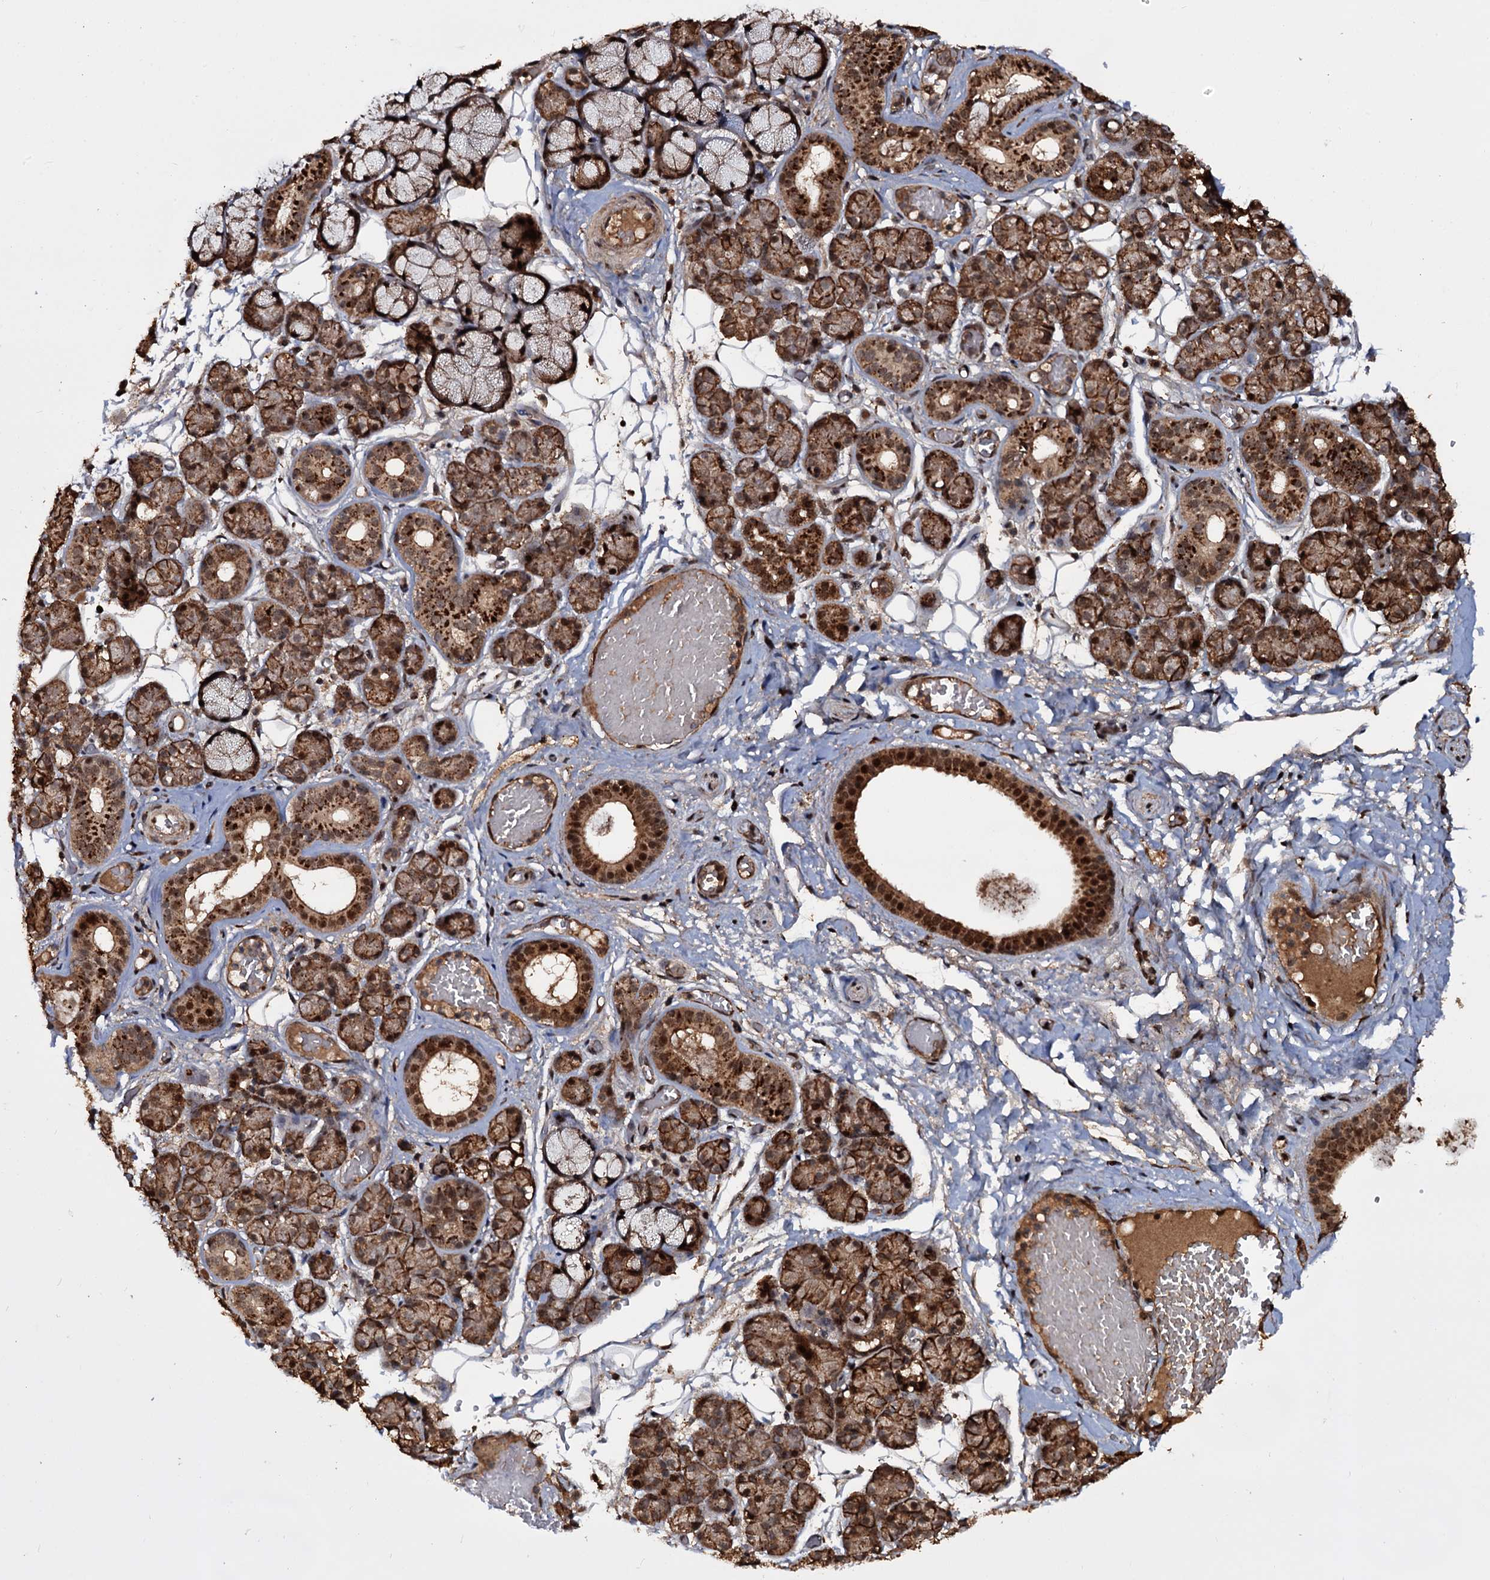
{"staining": {"intensity": "strong", "quantity": ">75%", "location": "cytoplasmic/membranous,nuclear"}, "tissue": "salivary gland", "cell_type": "Glandular cells", "image_type": "normal", "snomed": [{"axis": "morphology", "description": "Normal tissue, NOS"}, {"axis": "topography", "description": "Salivary gland"}], "caption": "Human salivary gland stained with a brown dye shows strong cytoplasmic/membranous,nuclear positive expression in approximately >75% of glandular cells.", "gene": "CEP192", "patient": {"sex": "male", "age": 63}}